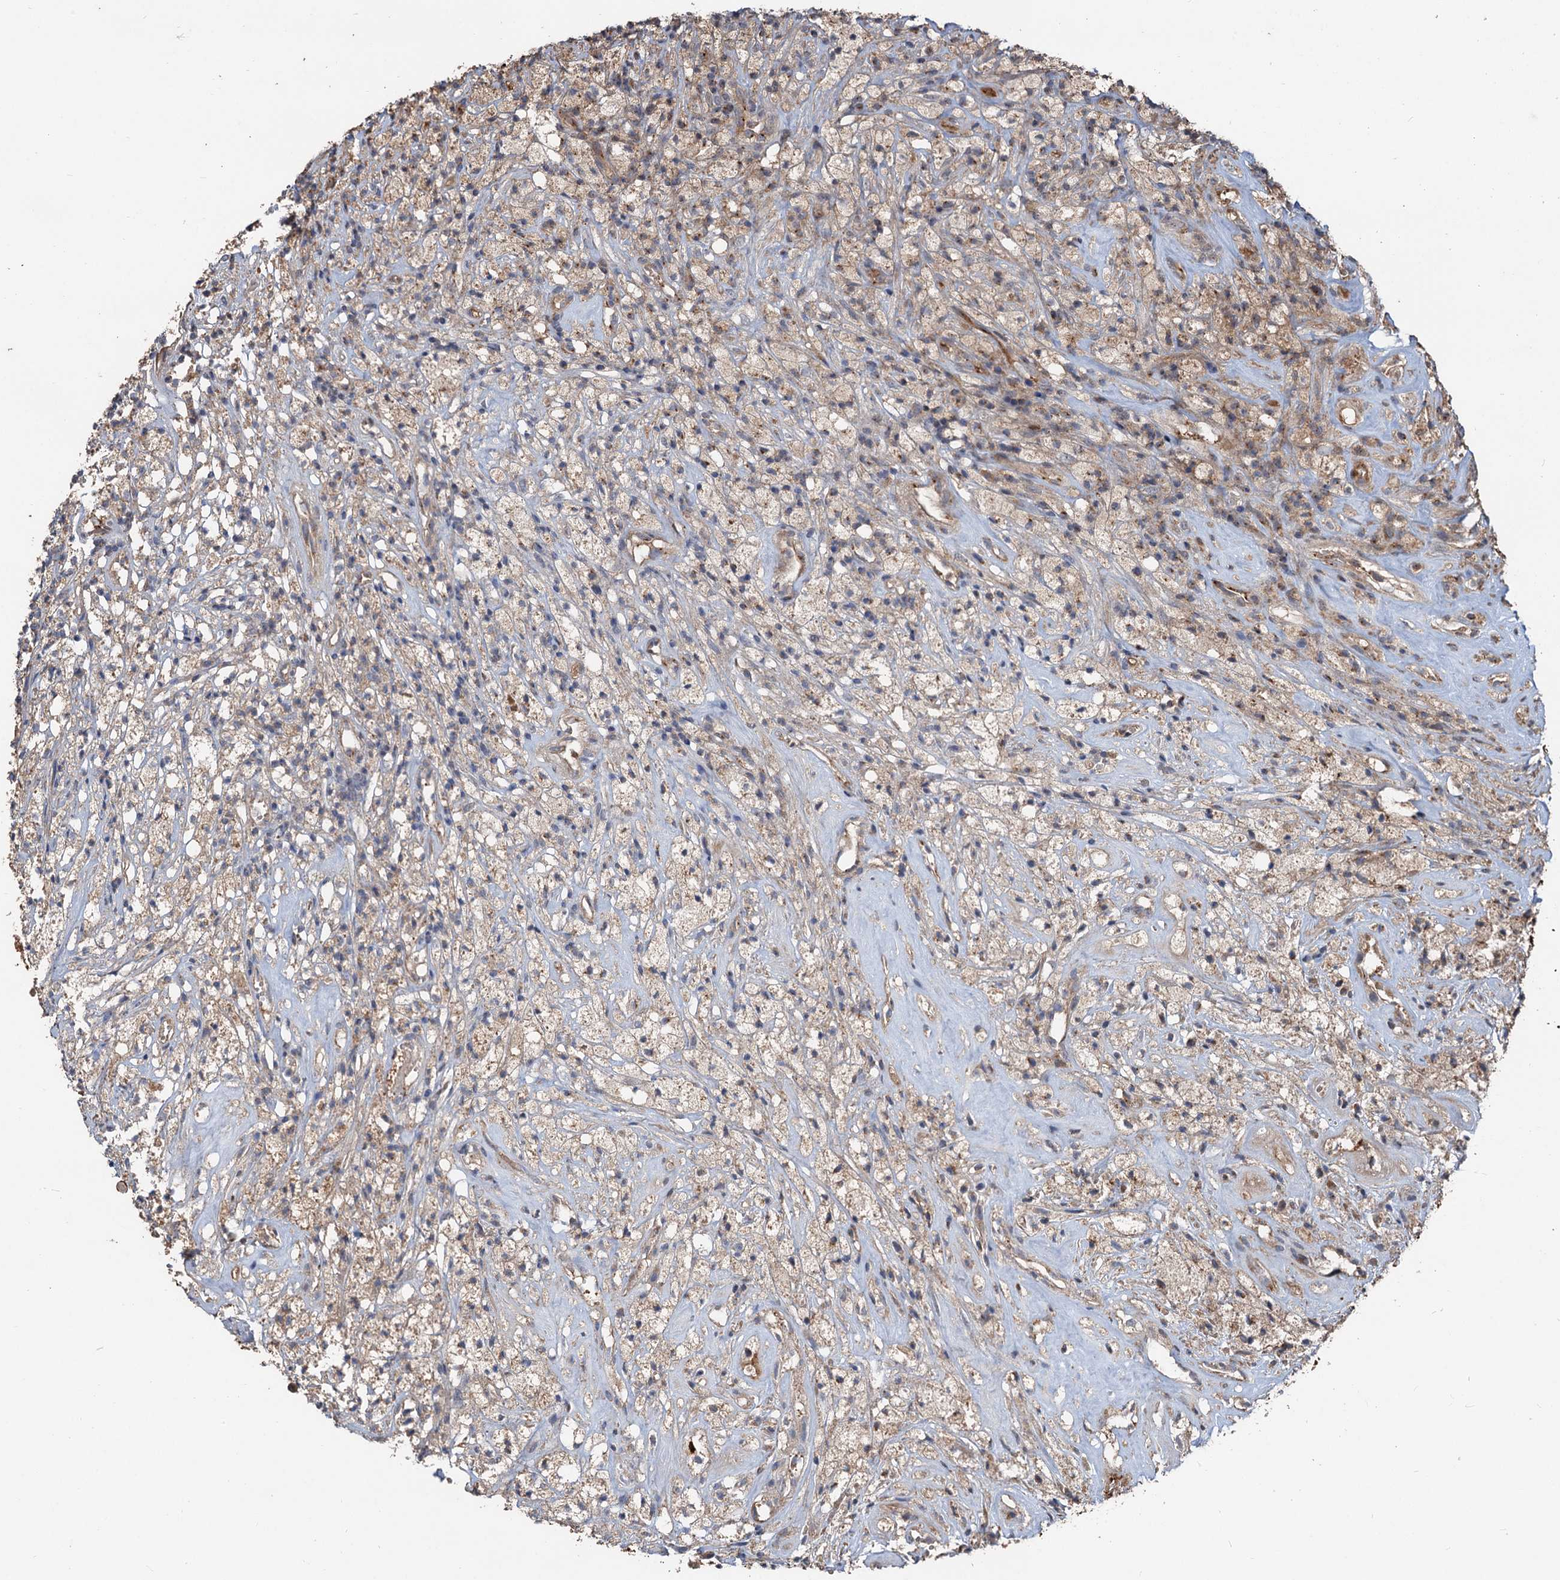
{"staining": {"intensity": "weak", "quantity": "25%-75%", "location": "cytoplasmic/membranous"}, "tissue": "glioma", "cell_type": "Tumor cells", "image_type": "cancer", "snomed": [{"axis": "morphology", "description": "Glioma, malignant, High grade"}, {"axis": "topography", "description": "Brain"}], "caption": "About 25%-75% of tumor cells in high-grade glioma (malignant) show weak cytoplasmic/membranous protein expression as visualized by brown immunohistochemical staining.", "gene": "DEXI", "patient": {"sex": "male", "age": 69}}